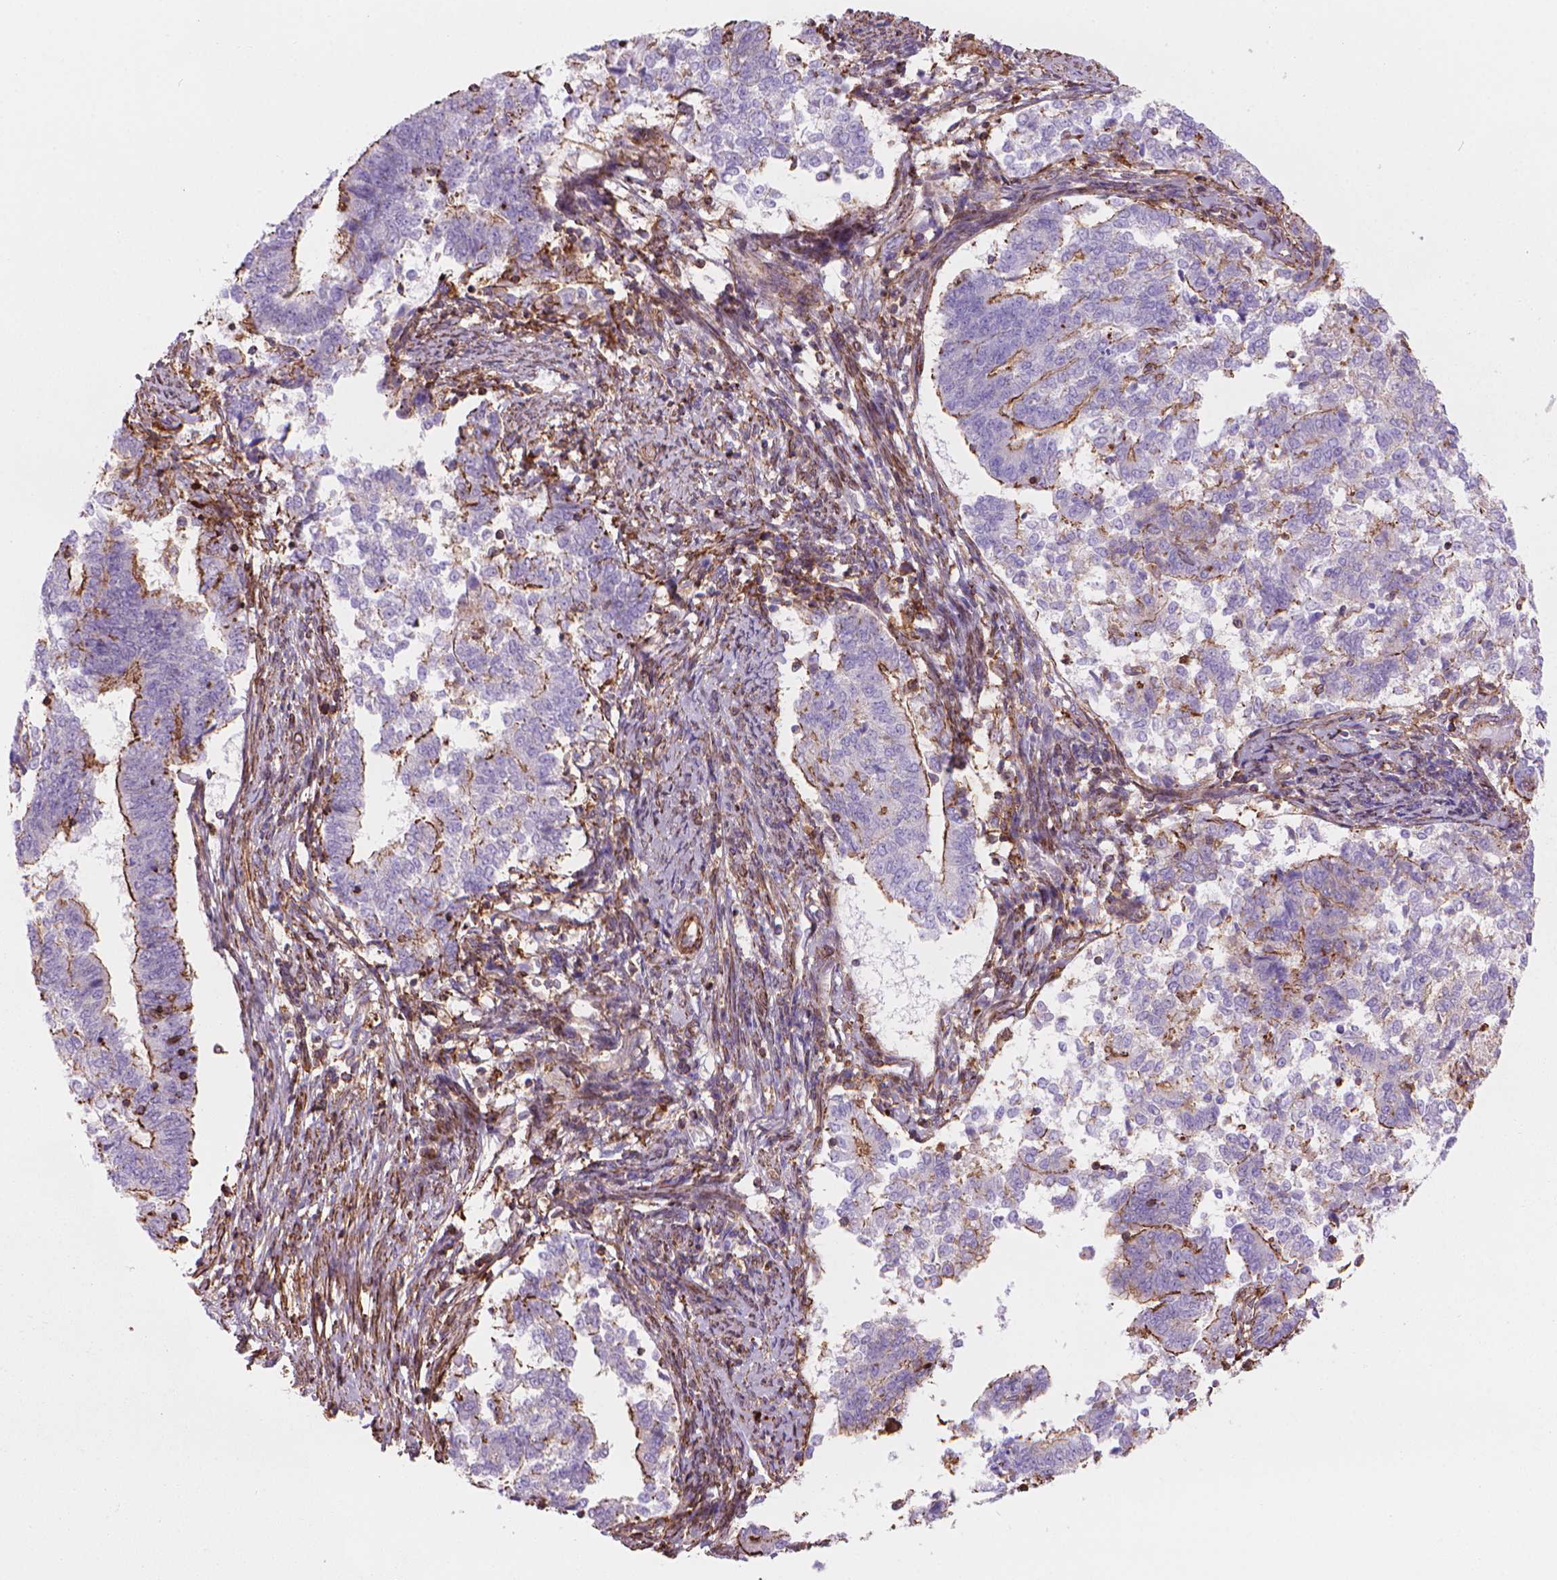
{"staining": {"intensity": "moderate", "quantity": "25%-75%", "location": "cytoplasmic/membranous"}, "tissue": "endometrial cancer", "cell_type": "Tumor cells", "image_type": "cancer", "snomed": [{"axis": "morphology", "description": "Adenocarcinoma, NOS"}, {"axis": "topography", "description": "Endometrium"}], "caption": "Endometrial adenocarcinoma stained with a protein marker shows moderate staining in tumor cells.", "gene": "PATJ", "patient": {"sex": "female", "age": 65}}